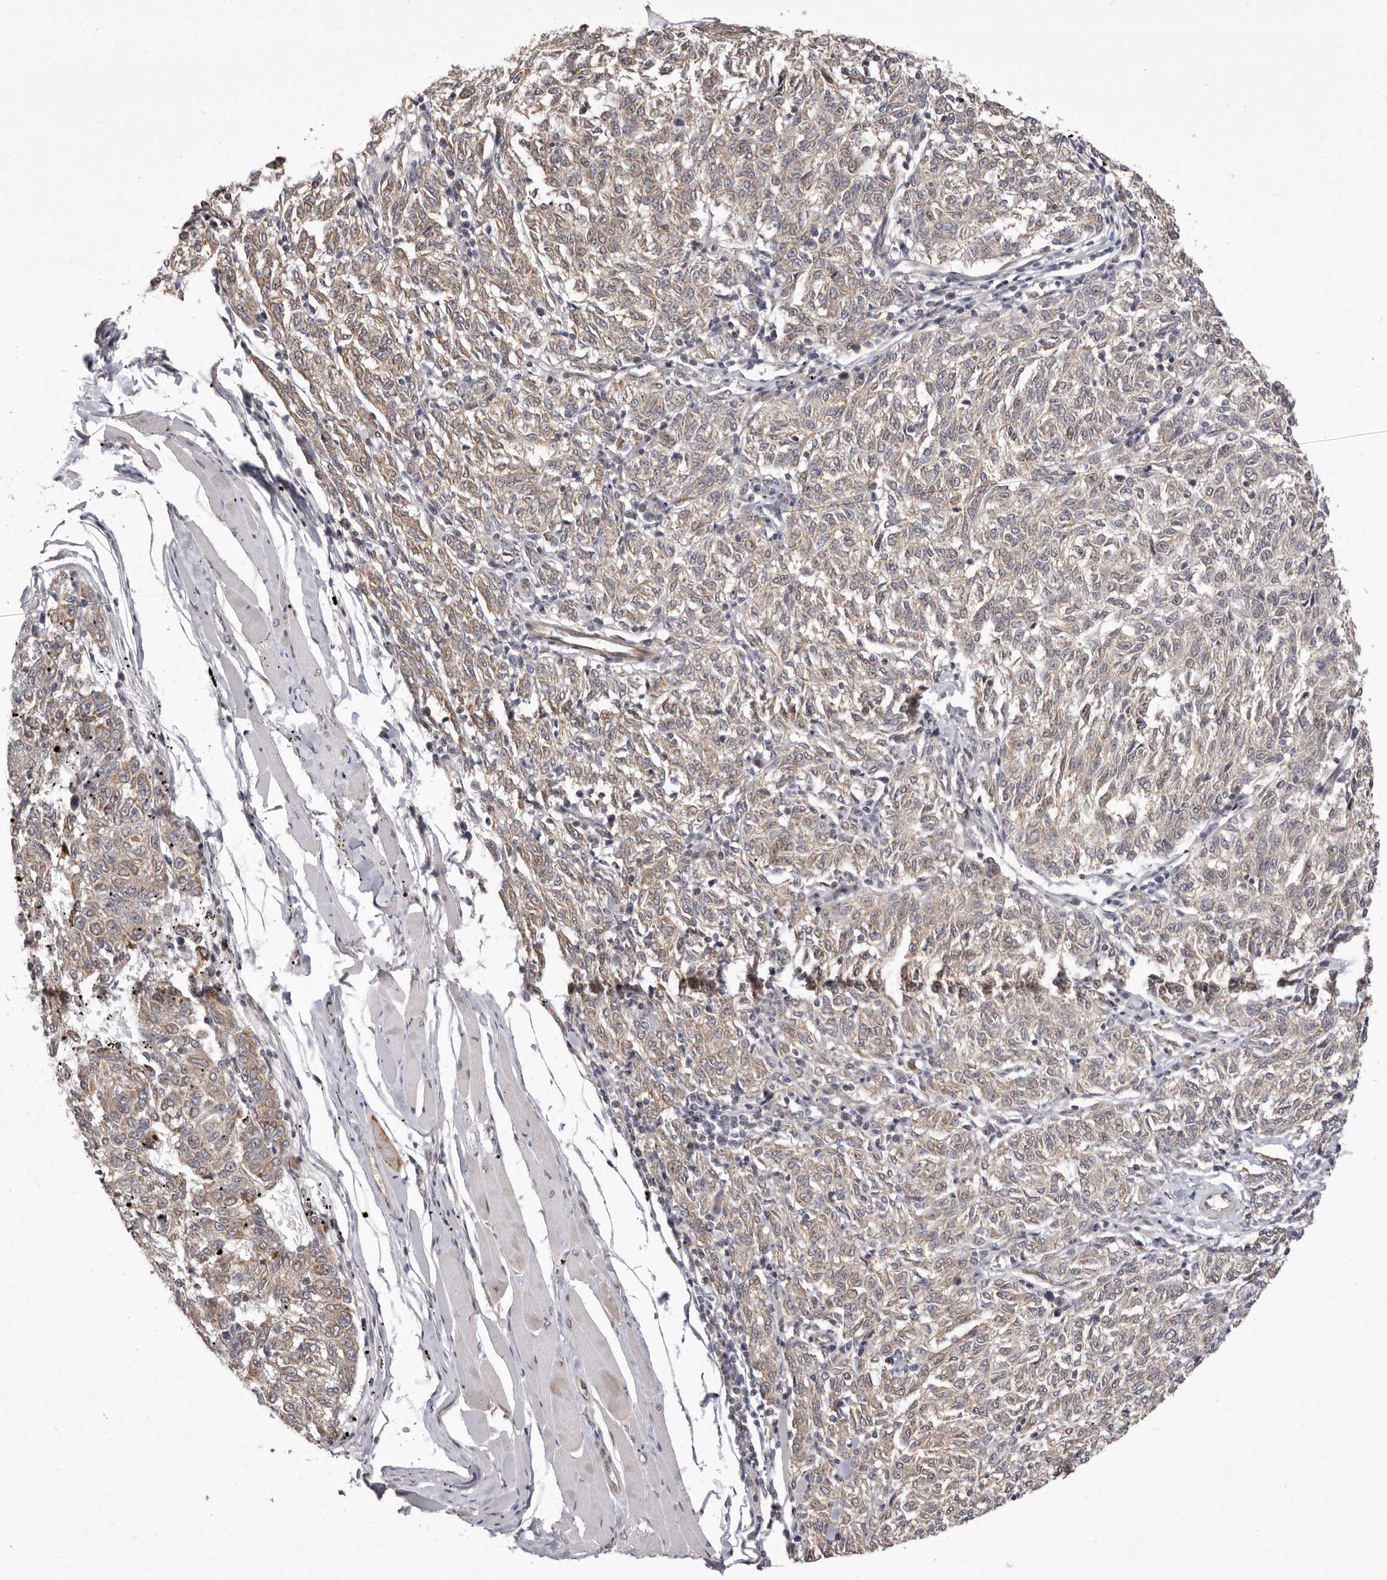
{"staining": {"intensity": "weak", "quantity": "25%-75%", "location": "cytoplasmic/membranous"}, "tissue": "melanoma", "cell_type": "Tumor cells", "image_type": "cancer", "snomed": [{"axis": "morphology", "description": "Malignant melanoma, NOS"}, {"axis": "topography", "description": "Skin"}], "caption": "There is low levels of weak cytoplasmic/membranous positivity in tumor cells of melanoma, as demonstrated by immunohistochemical staining (brown color).", "gene": "GLRX3", "patient": {"sex": "female", "age": 72}}